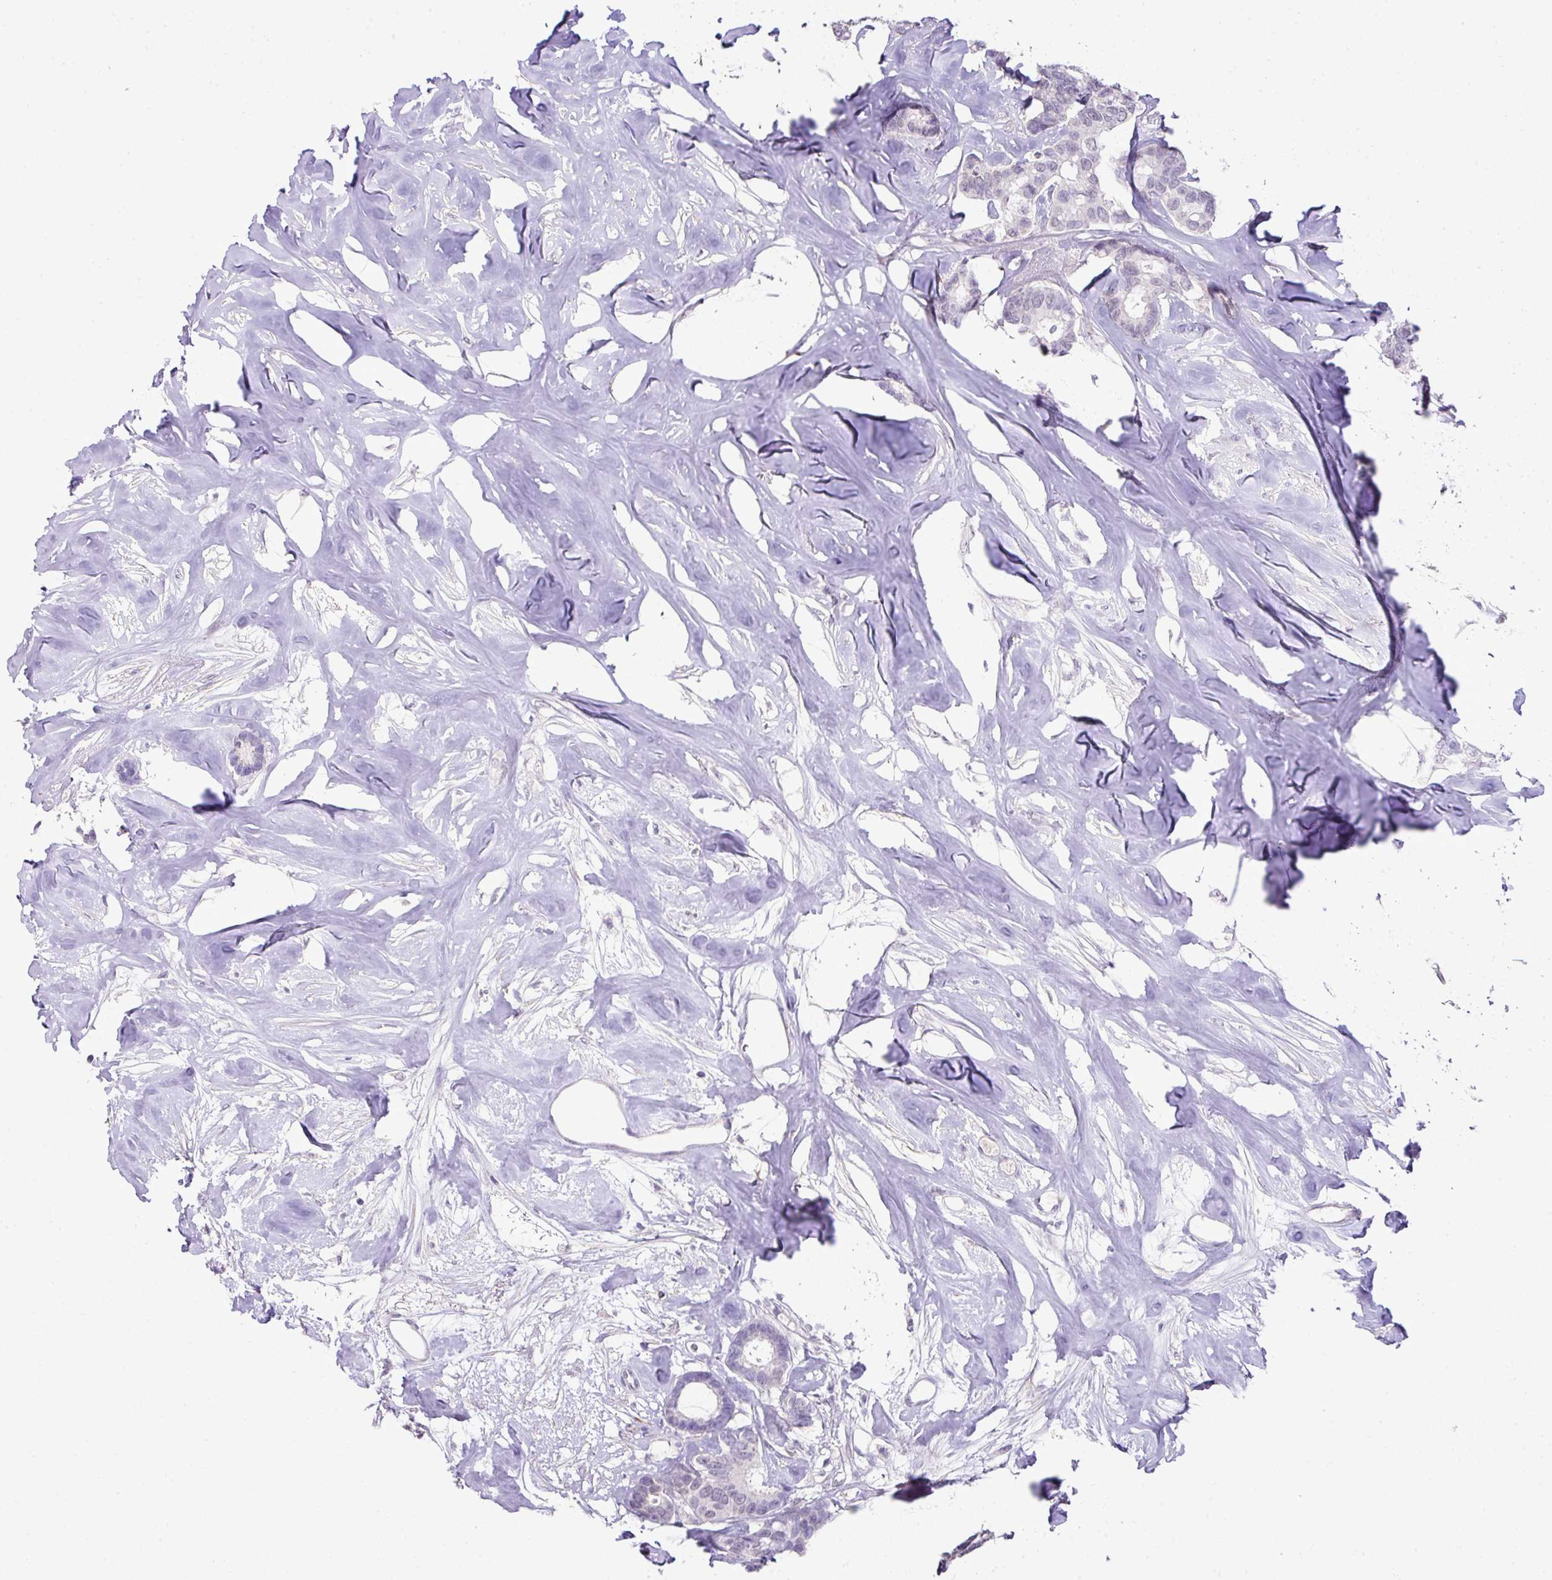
{"staining": {"intensity": "negative", "quantity": "none", "location": "none"}, "tissue": "breast cancer", "cell_type": "Tumor cells", "image_type": "cancer", "snomed": [{"axis": "morphology", "description": "Duct carcinoma"}, {"axis": "topography", "description": "Breast"}], "caption": "A micrograph of human breast intraductal carcinoma is negative for staining in tumor cells.", "gene": "DIP2A", "patient": {"sex": "female", "age": 87}}